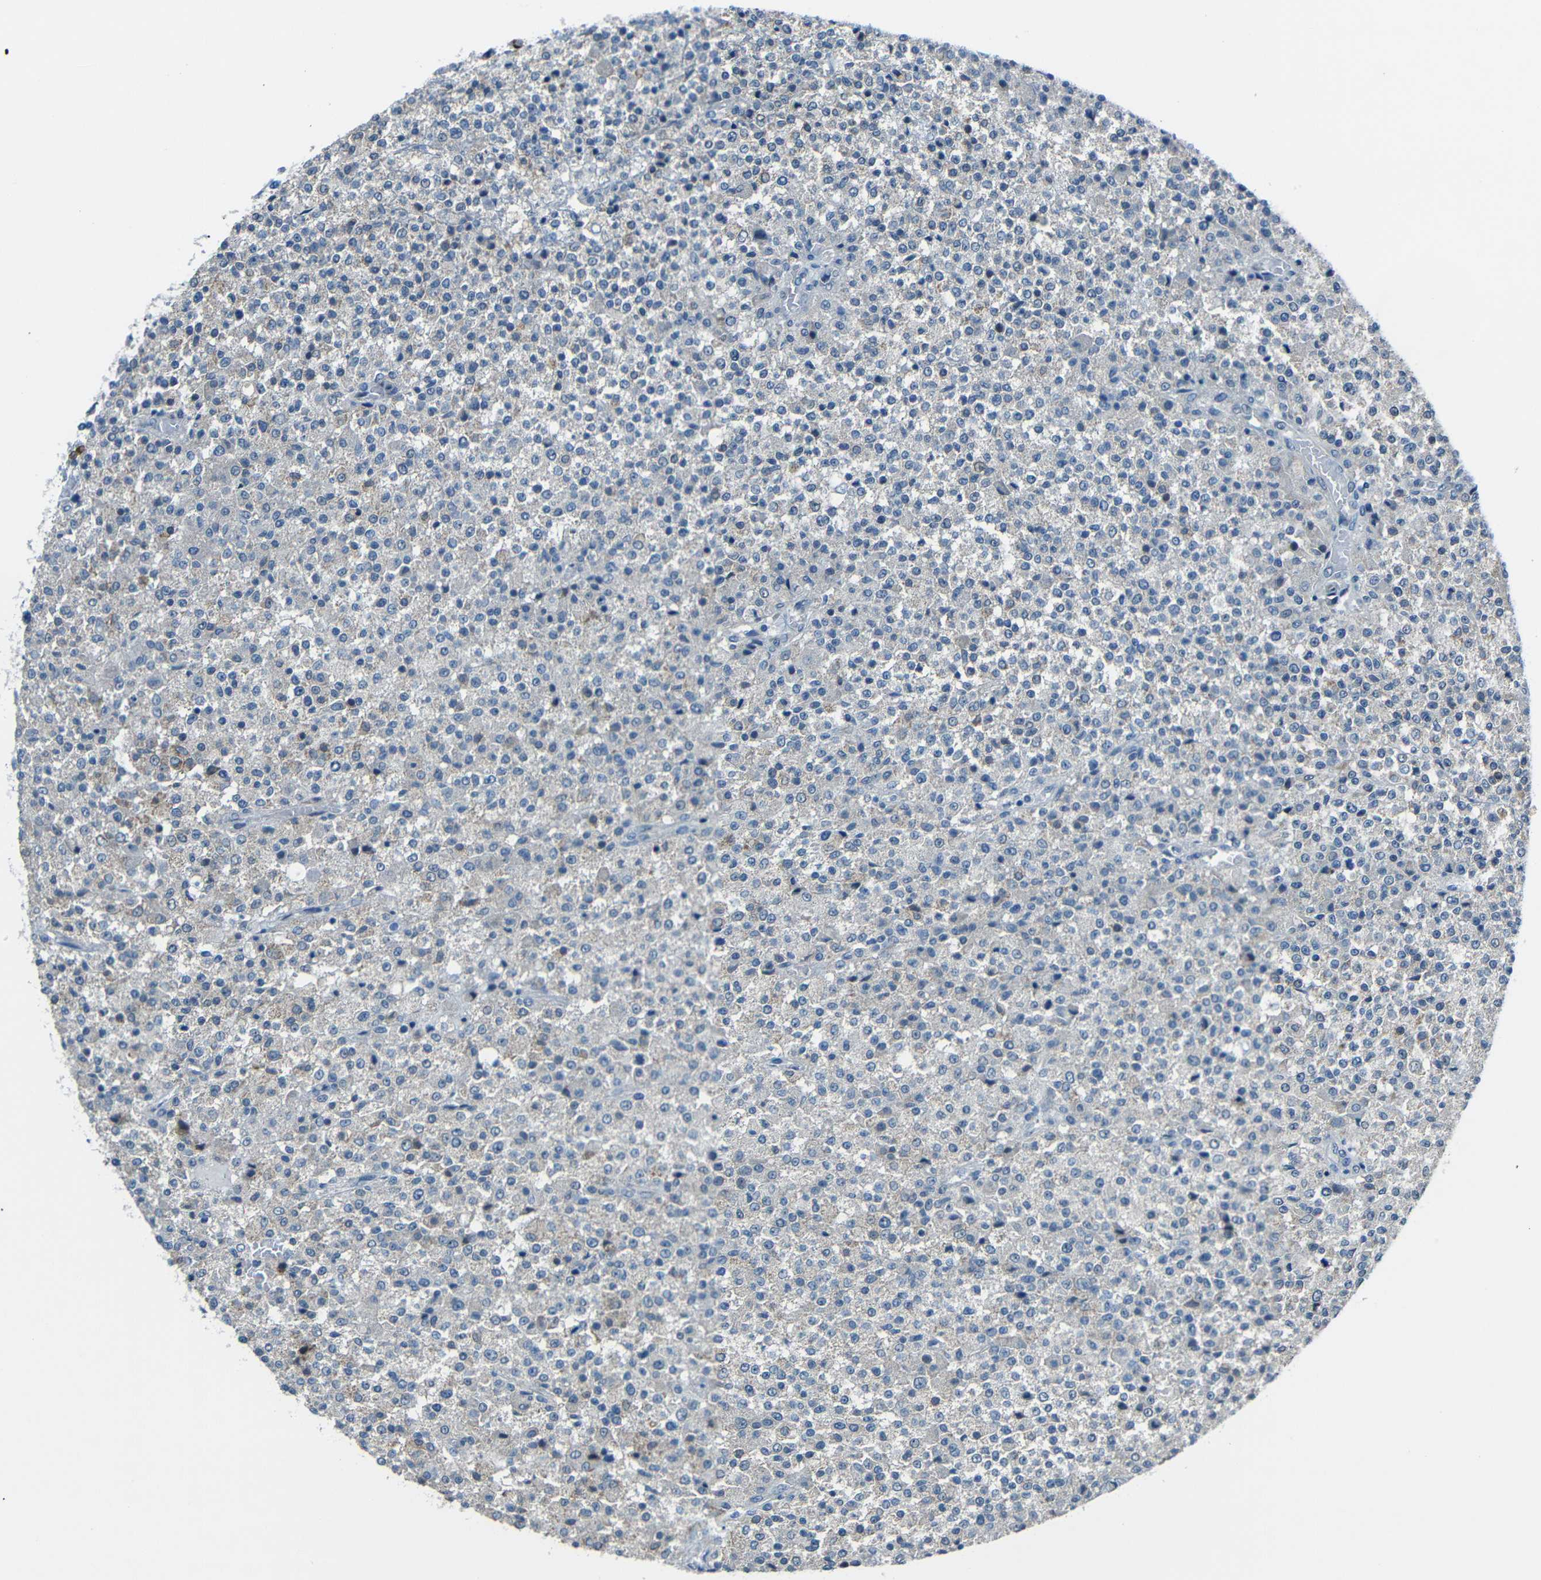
{"staining": {"intensity": "moderate", "quantity": "<25%", "location": "cytoplasmic/membranous"}, "tissue": "testis cancer", "cell_type": "Tumor cells", "image_type": "cancer", "snomed": [{"axis": "morphology", "description": "Seminoma, NOS"}, {"axis": "topography", "description": "Testis"}], "caption": "This image demonstrates immunohistochemistry staining of human seminoma (testis), with low moderate cytoplasmic/membranous staining in about <25% of tumor cells.", "gene": "ANKRD22", "patient": {"sex": "male", "age": 59}}